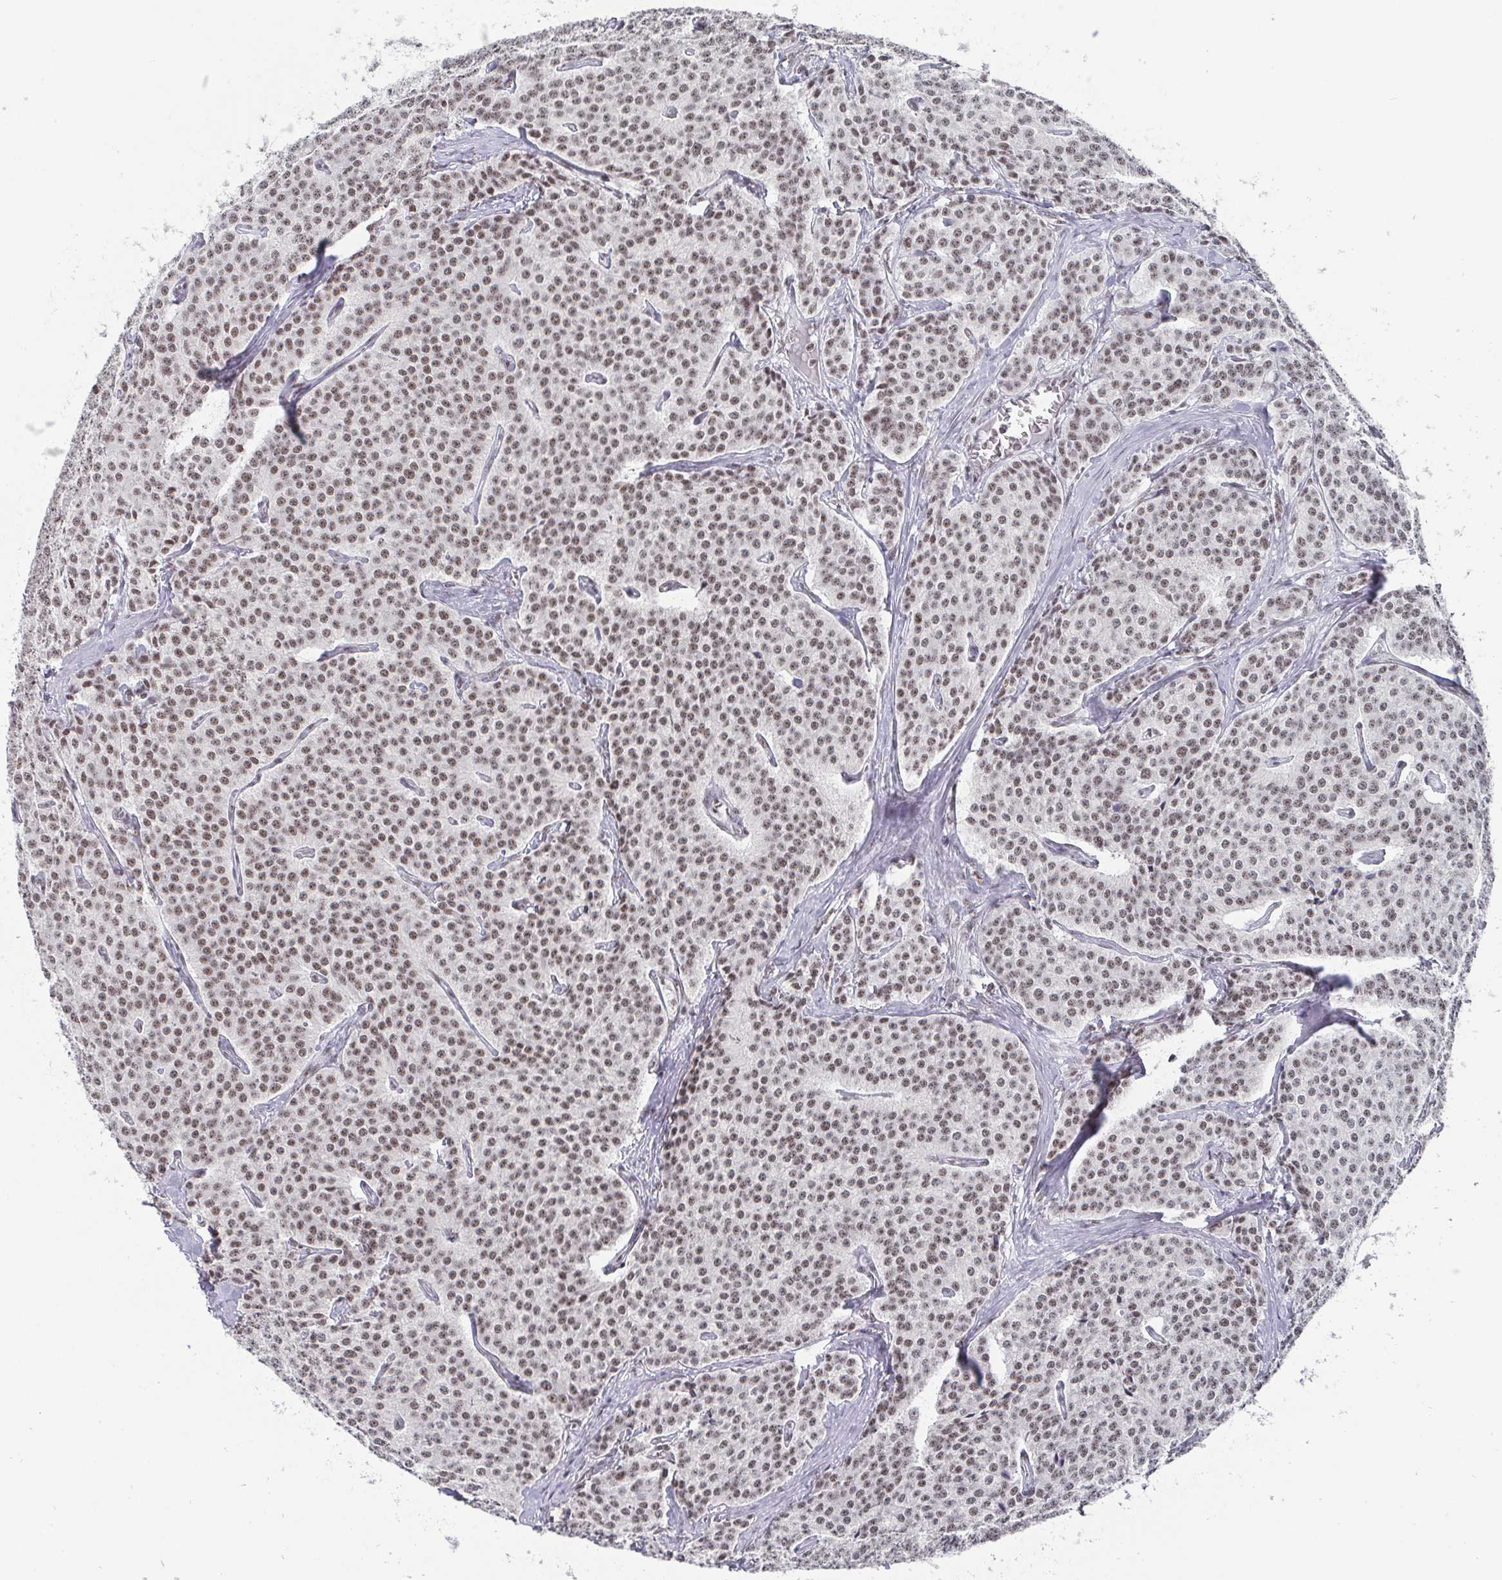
{"staining": {"intensity": "weak", "quantity": ">75%", "location": "nuclear"}, "tissue": "carcinoid", "cell_type": "Tumor cells", "image_type": "cancer", "snomed": [{"axis": "morphology", "description": "Carcinoid, malignant, NOS"}, {"axis": "topography", "description": "Small intestine"}], "caption": "High-magnification brightfield microscopy of carcinoid stained with DAB (3,3'-diaminobenzidine) (brown) and counterstained with hematoxylin (blue). tumor cells exhibit weak nuclear positivity is seen in about>75% of cells.", "gene": "CTCF", "patient": {"sex": "female", "age": 64}}